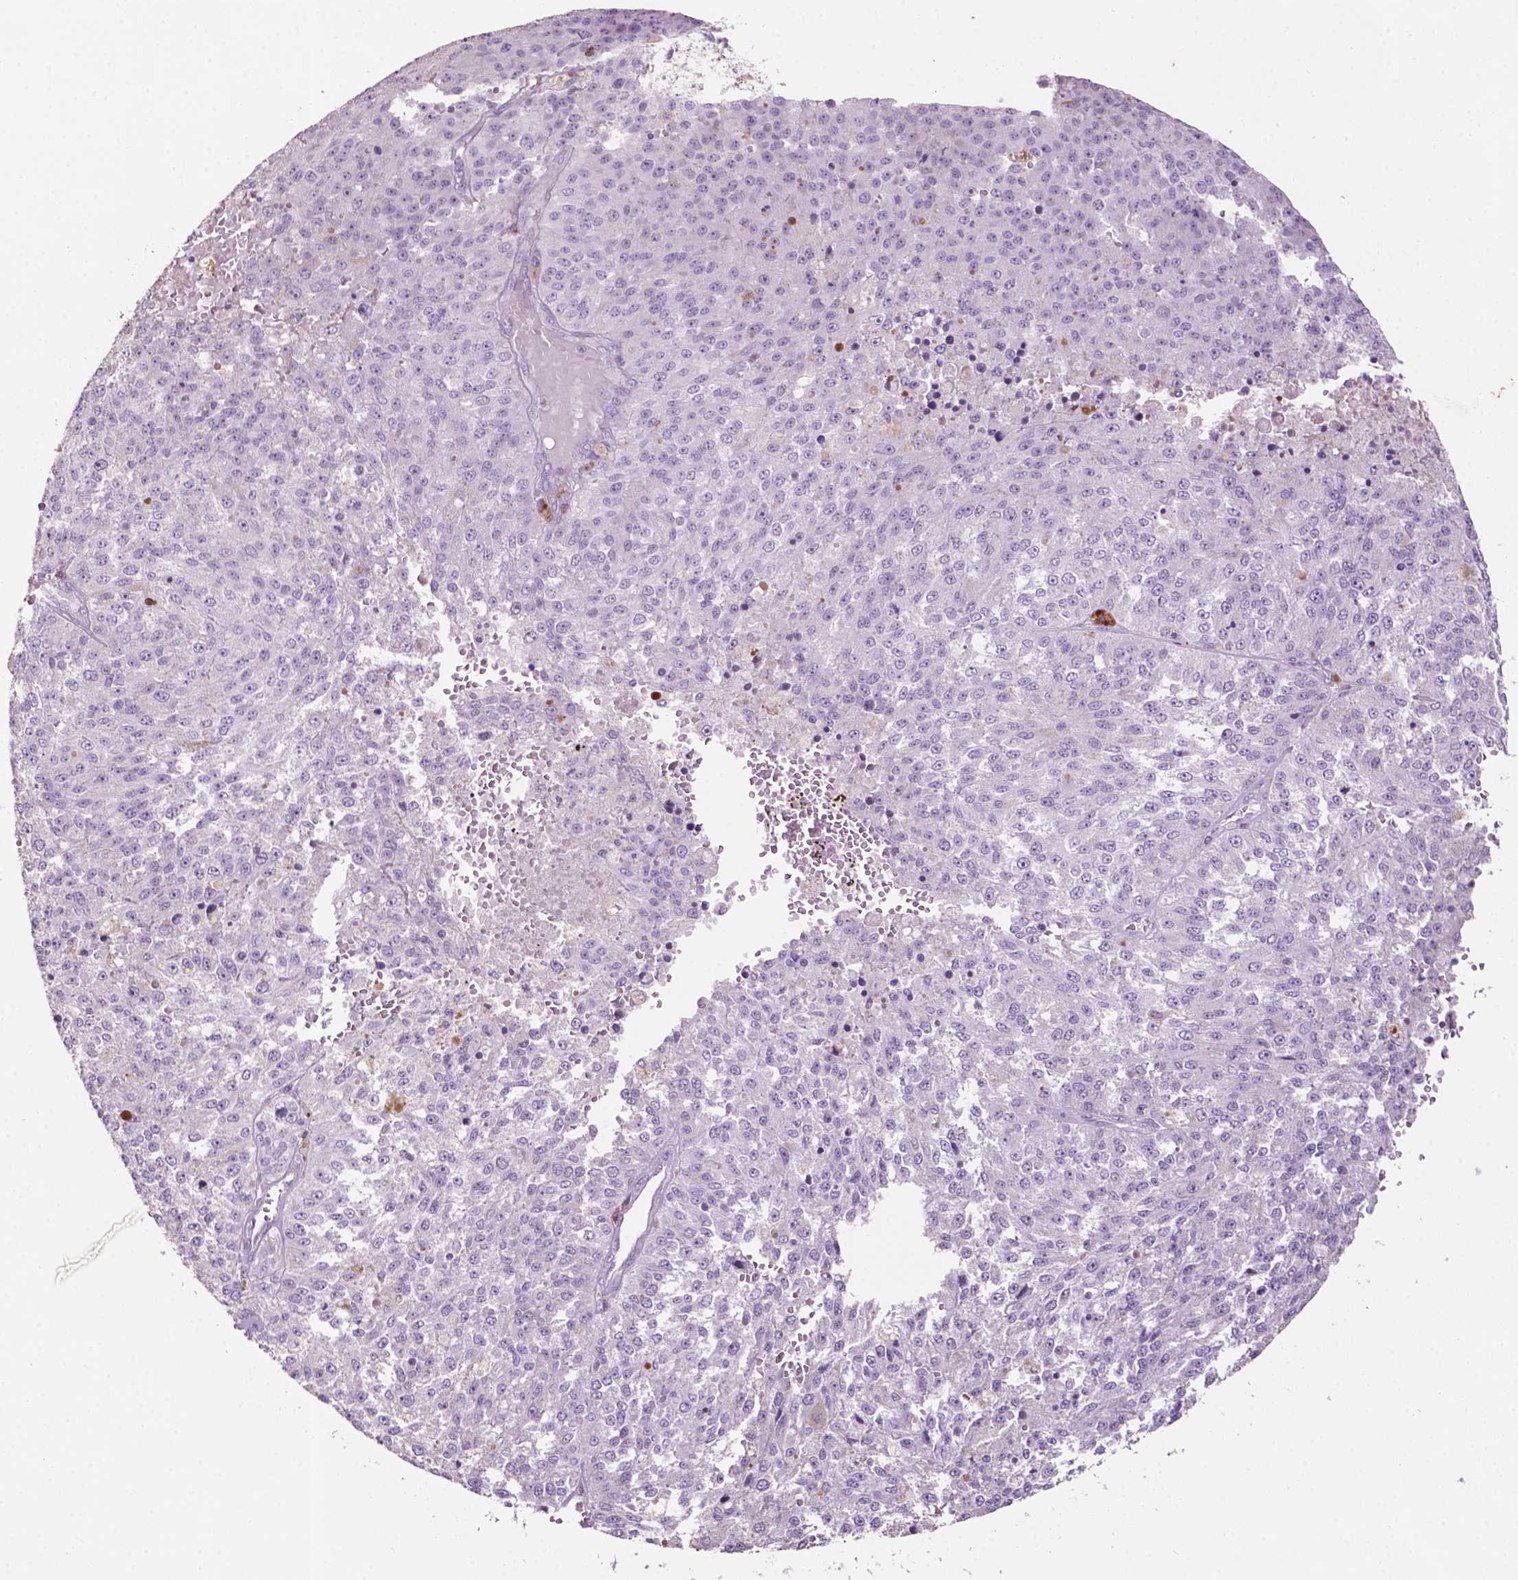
{"staining": {"intensity": "negative", "quantity": "none", "location": "none"}, "tissue": "melanoma", "cell_type": "Tumor cells", "image_type": "cancer", "snomed": [{"axis": "morphology", "description": "Malignant melanoma, Metastatic site"}, {"axis": "topography", "description": "Lymph node"}], "caption": "This is a image of immunohistochemistry (IHC) staining of melanoma, which shows no positivity in tumor cells.", "gene": "TBC1D10C", "patient": {"sex": "female", "age": 64}}